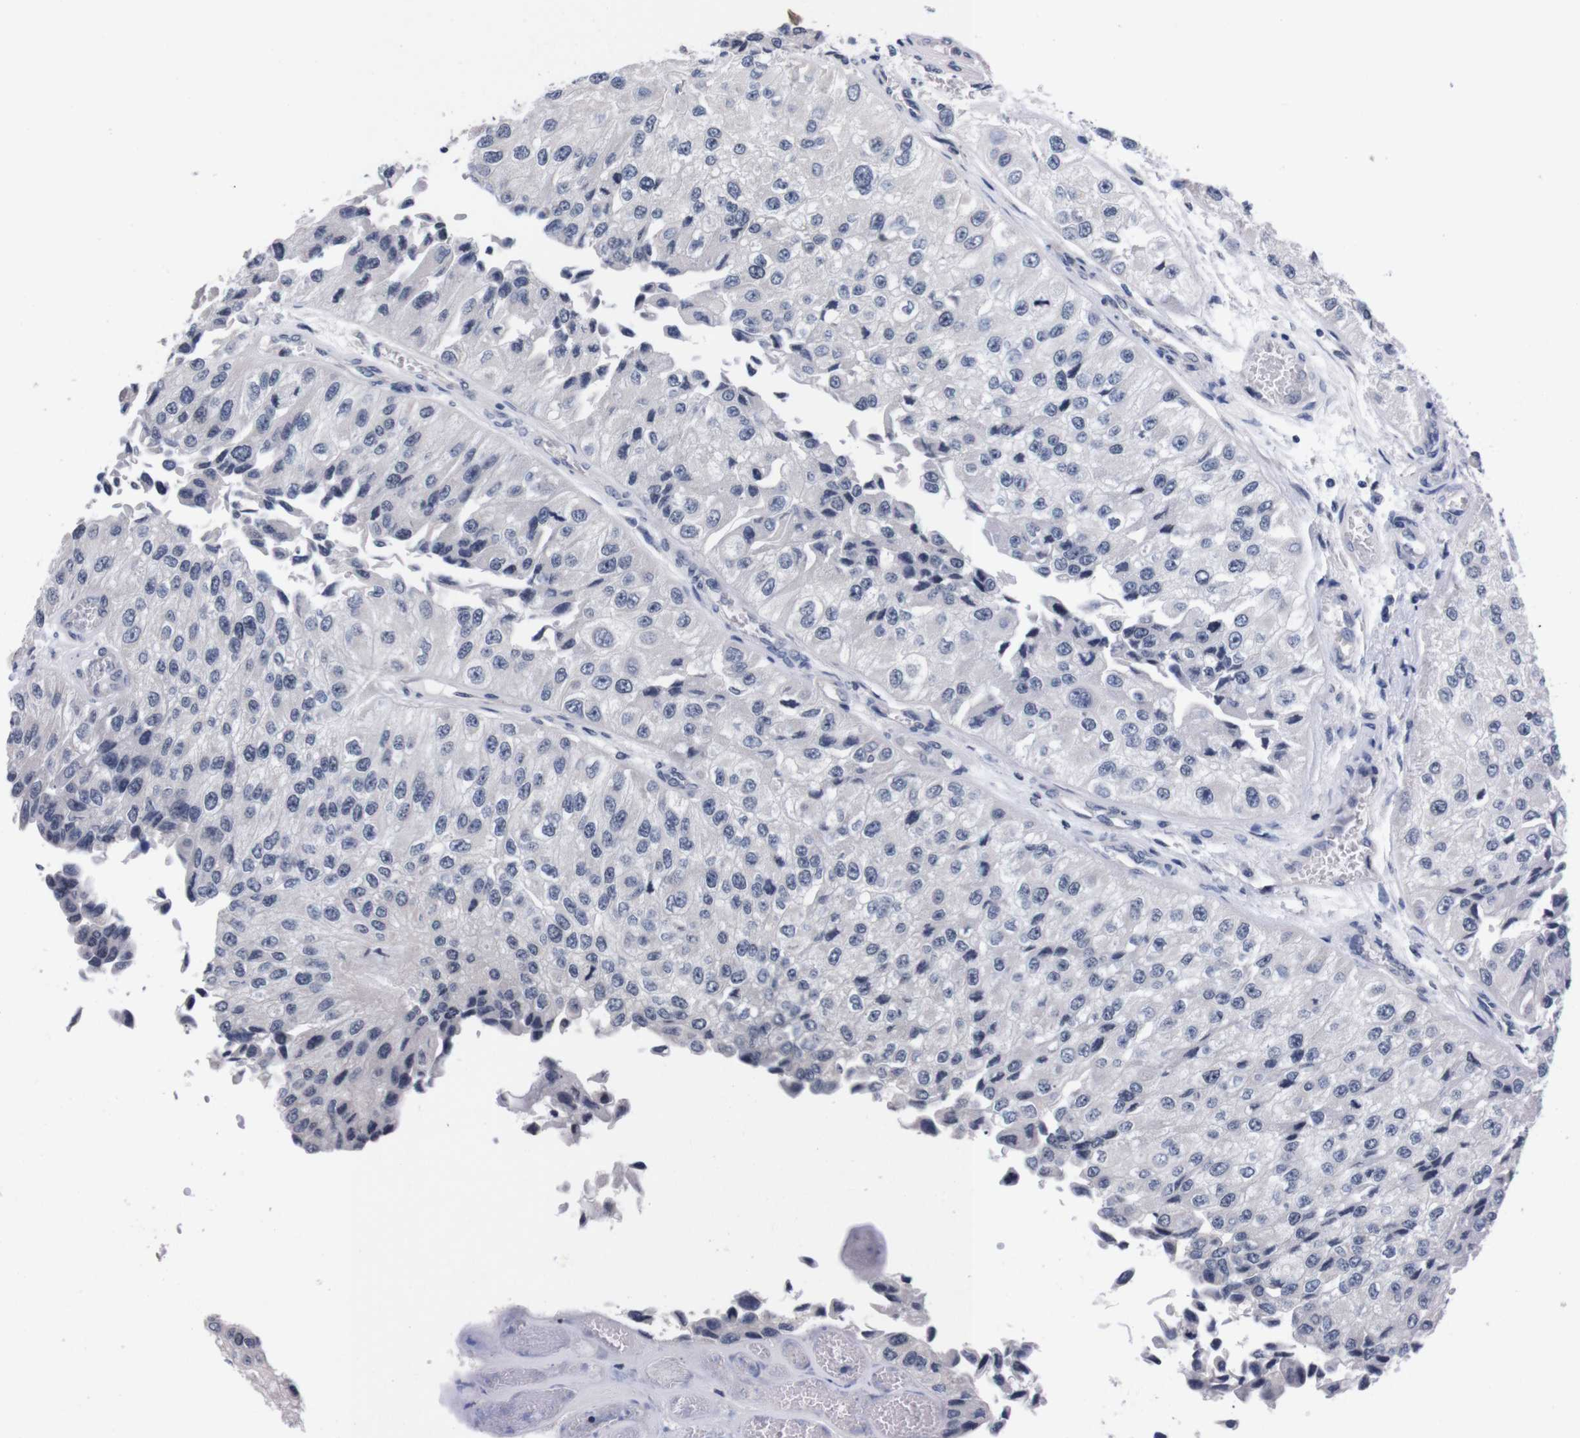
{"staining": {"intensity": "negative", "quantity": "none", "location": "none"}, "tissue": "urothelial cancer", "cell_type": "Tumor cells", "image_type": "cancer", "snomed": [{"axis": "morphology", "description": "Urothelial carcinoma, High grade"}, {"axis": "topography", "description": "Kidney"}, {"axis": "topography", "description": "Urinary bladder"}], "caption": "IHC image of neoplastic tissue: urothelial cancer stained with DAB (3,3'-diaminobenzidine) displays no significant protein staining in tumor cells.", "gene": "TNFRSF21", "patient": {"sex": "male", "age": 77}}